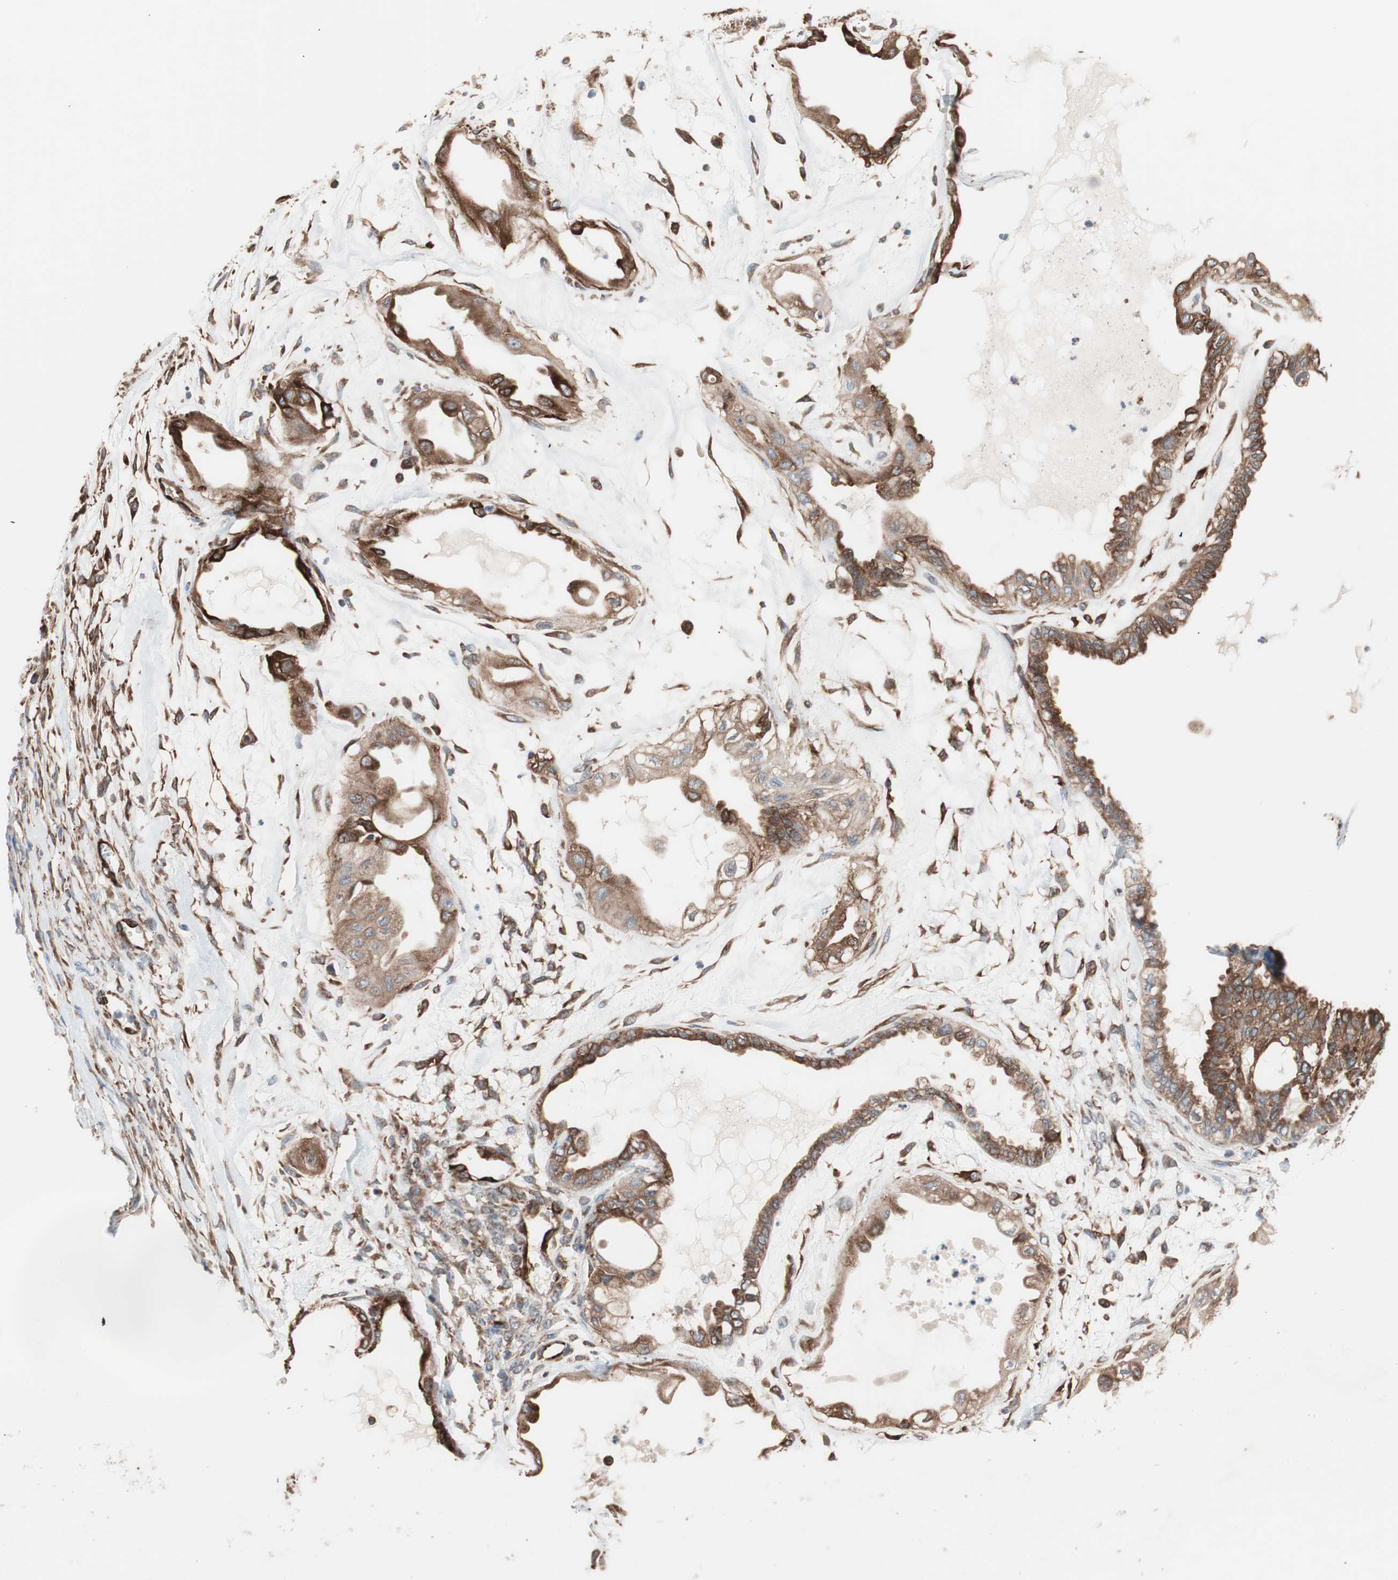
{"staining": {"intensity": "strong", "quantity": ">75%", "location": "cytoplasmic/membranous"}, "tissue": "ovarian cancer", "cell_type": "Tumor cells", "image_type": "cancer", "snomed": [{"axis": "morphology", "description": "Carcinoma, NOS"}, {"axis": "morphology", "description": "Carcinoma, endometroid"}, {"axis": "topography", "description": "Ovary"}], "caption": "Immunohistochemical staining of human ovarian cancer demonstrates high levels of strong cytoplasmic/membranous protein staining in approximately >75% of tumor cells.", "gene": "GPSM2", "patient": {"sex": "female", "age": 50}}